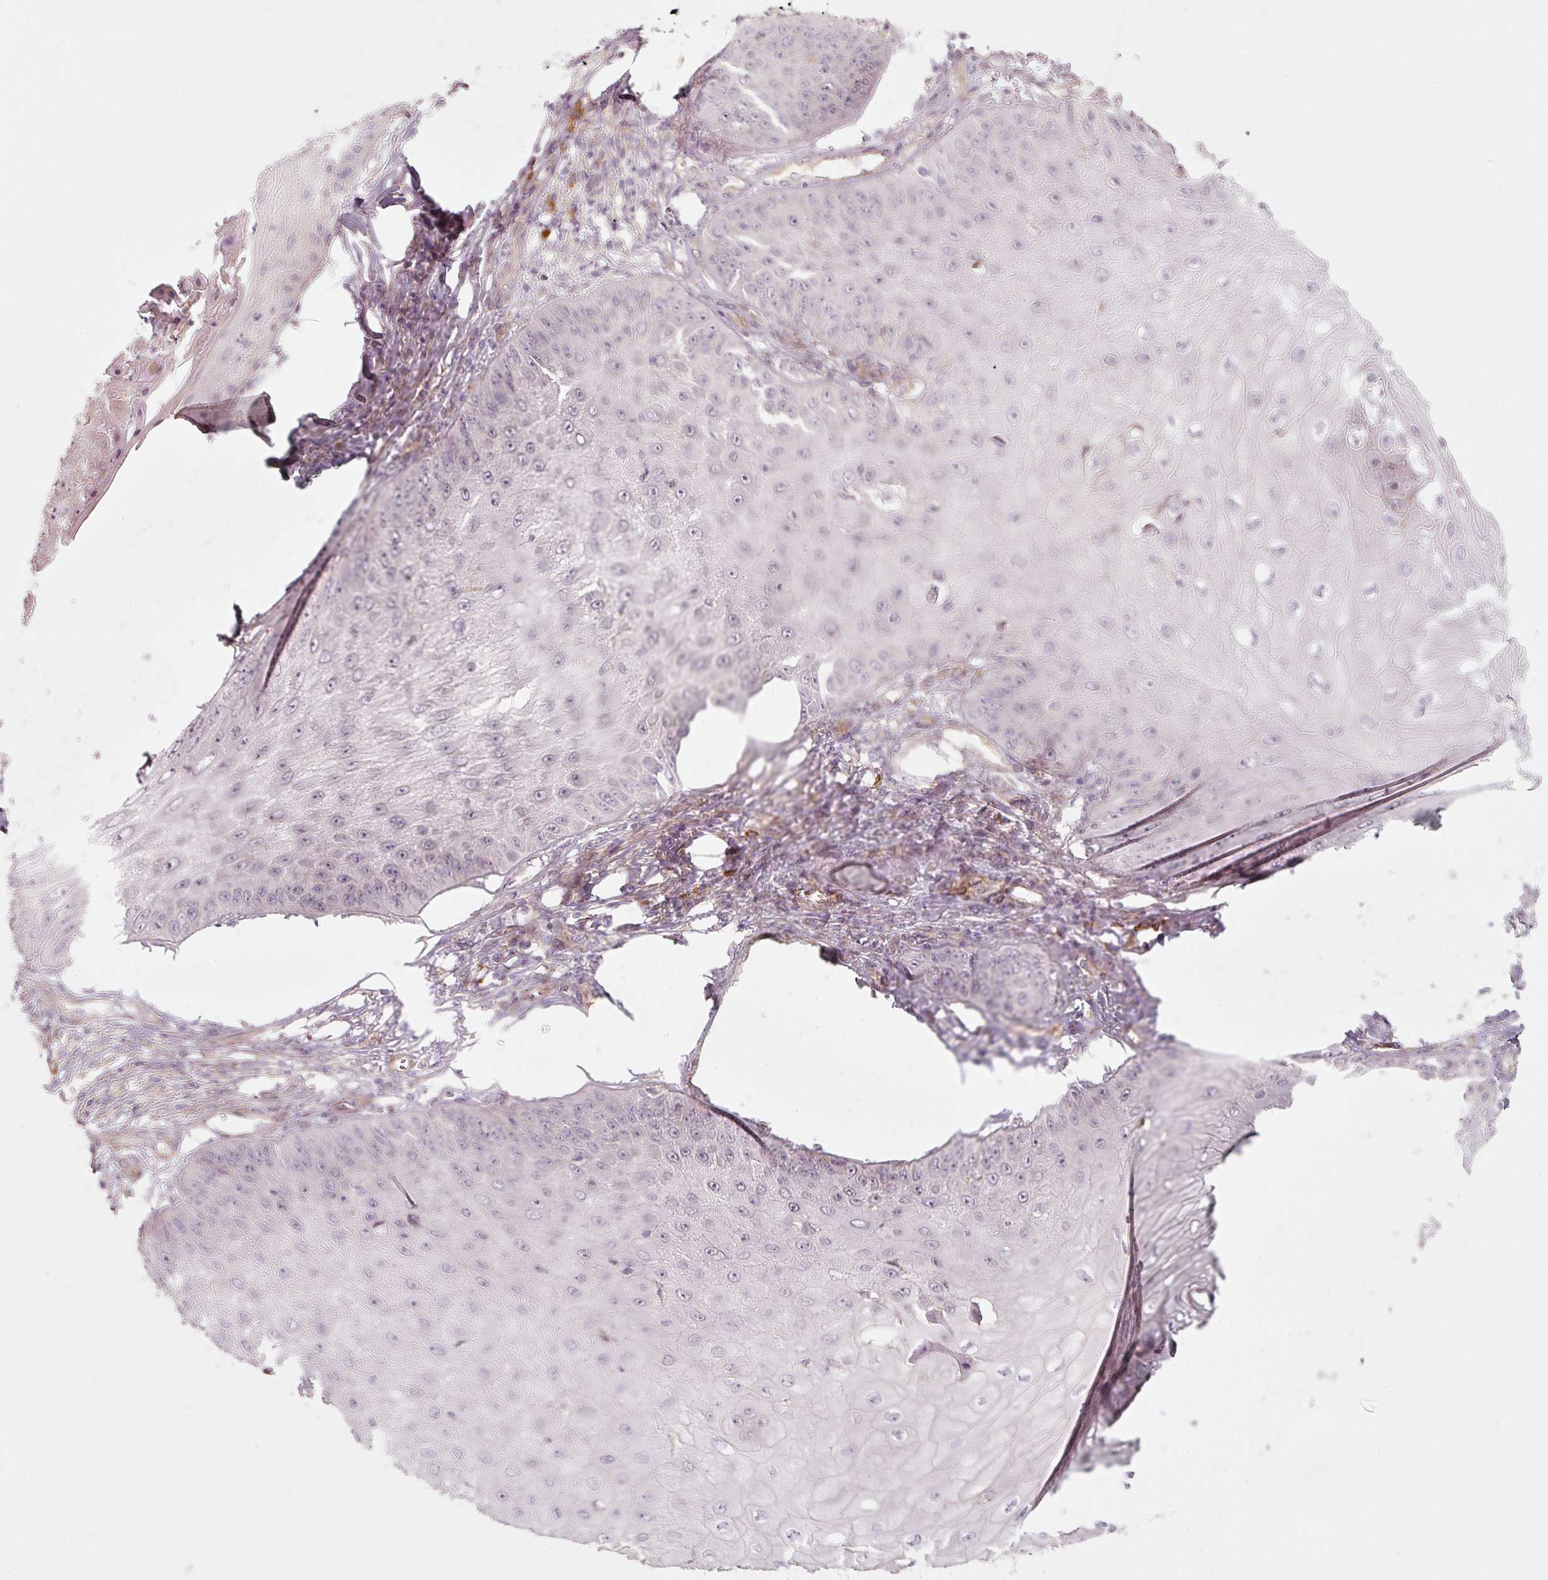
{"staining": {"intensity": "negative", "quantity": "none", "location": "none"}, "tissue": "skin cancer", "cell_type": "Tumor cells", "image_type": "cancer", "snomed": [{"axis": "morphology", "description": "Squamous cell carcinoma, NOS"}, {"axis": "topography", "description": "Skin"}], "caption": "Tumor cells are negative for brown protein staining in squamous cell carcinoma (skin).", "gene": "KCNQ1", "patient": {"sex": "male", "age": 70}}